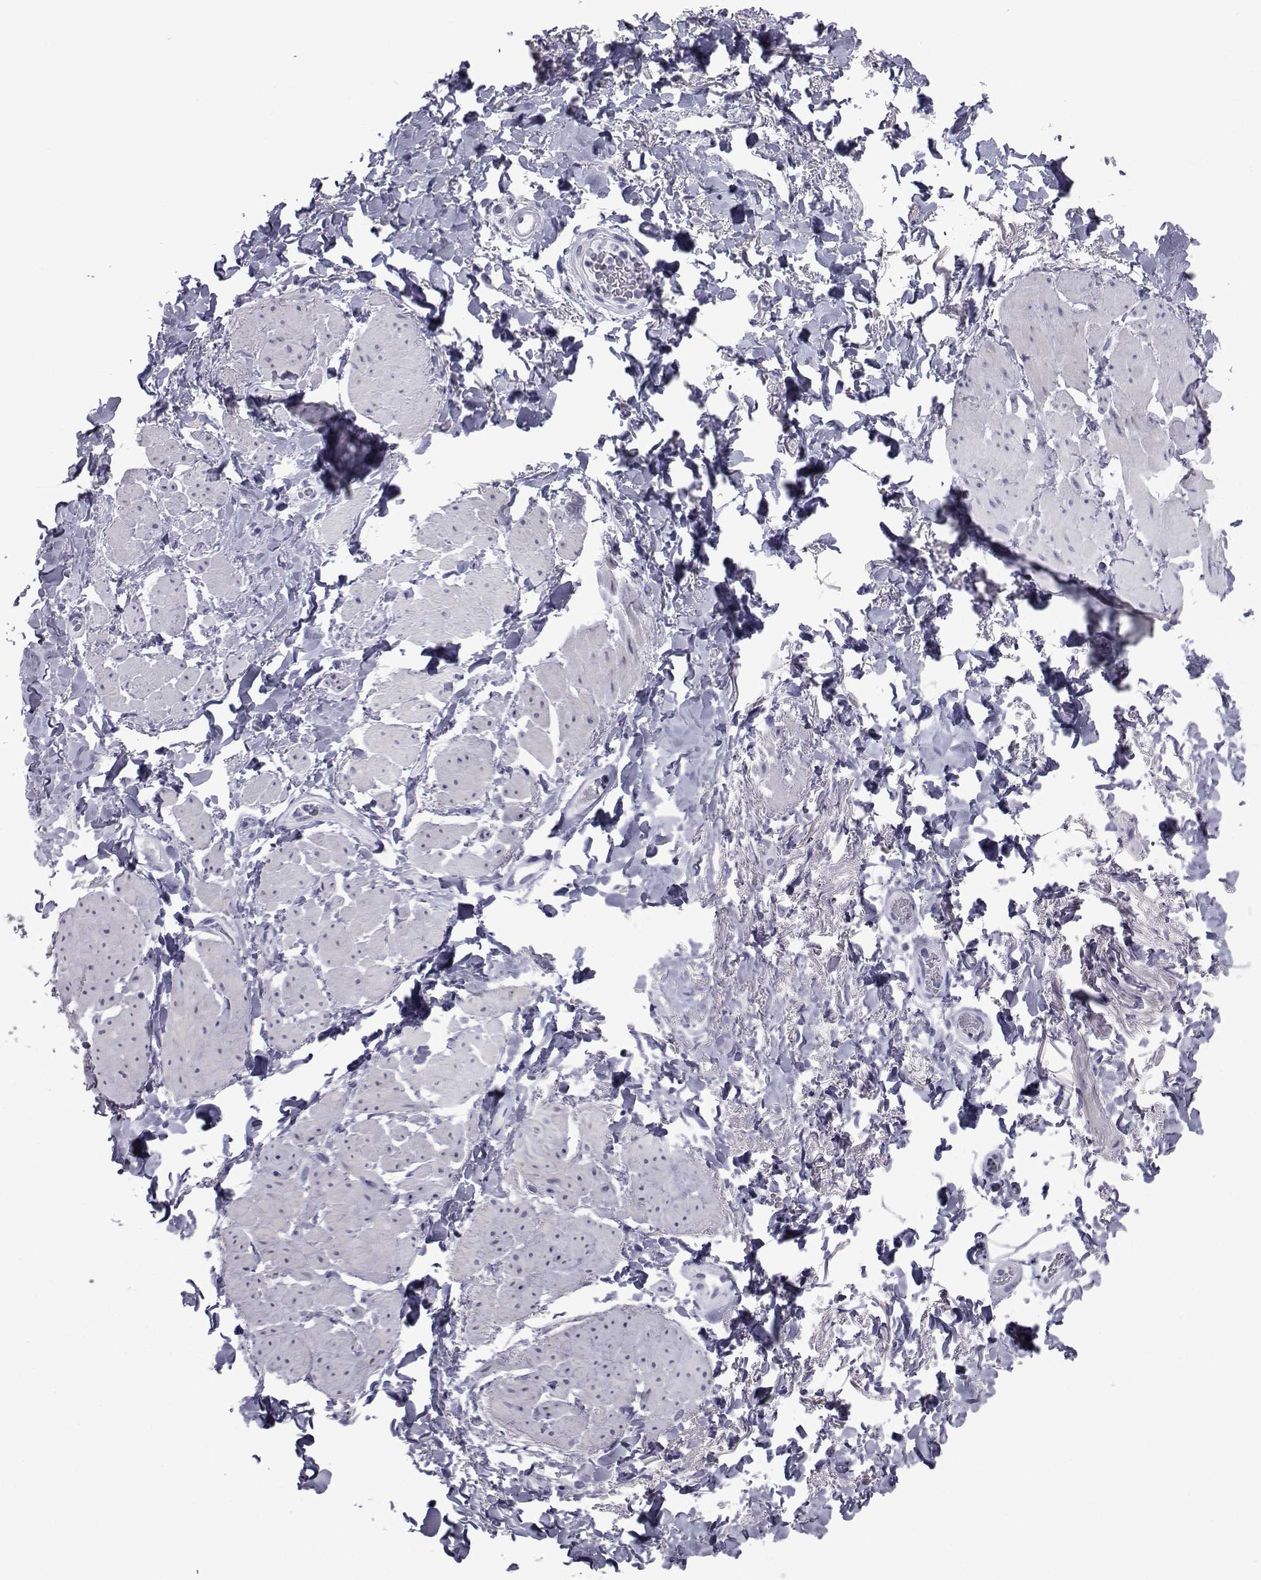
{"staining": {"intensity": "negative", "quantity": "none", "location": "none"}, "tissue": "adipose tissue", "cell_type": "Adipocytes", "image_type": "normal", "snomed": [{"axis": "morphology", "description": "Normal tissue, NOS"}, {"axis": "topography", "description": "Anal"}, {"axis": "topography", "description": "Peripheral nerve tissue"}], "caption": "Immunohistochemical staining of unremarkable adipose tissue exhibits no significant expression in adipocytes.", "gene": "PDE6G", "patient": {"sex": "male", "age": 53}}